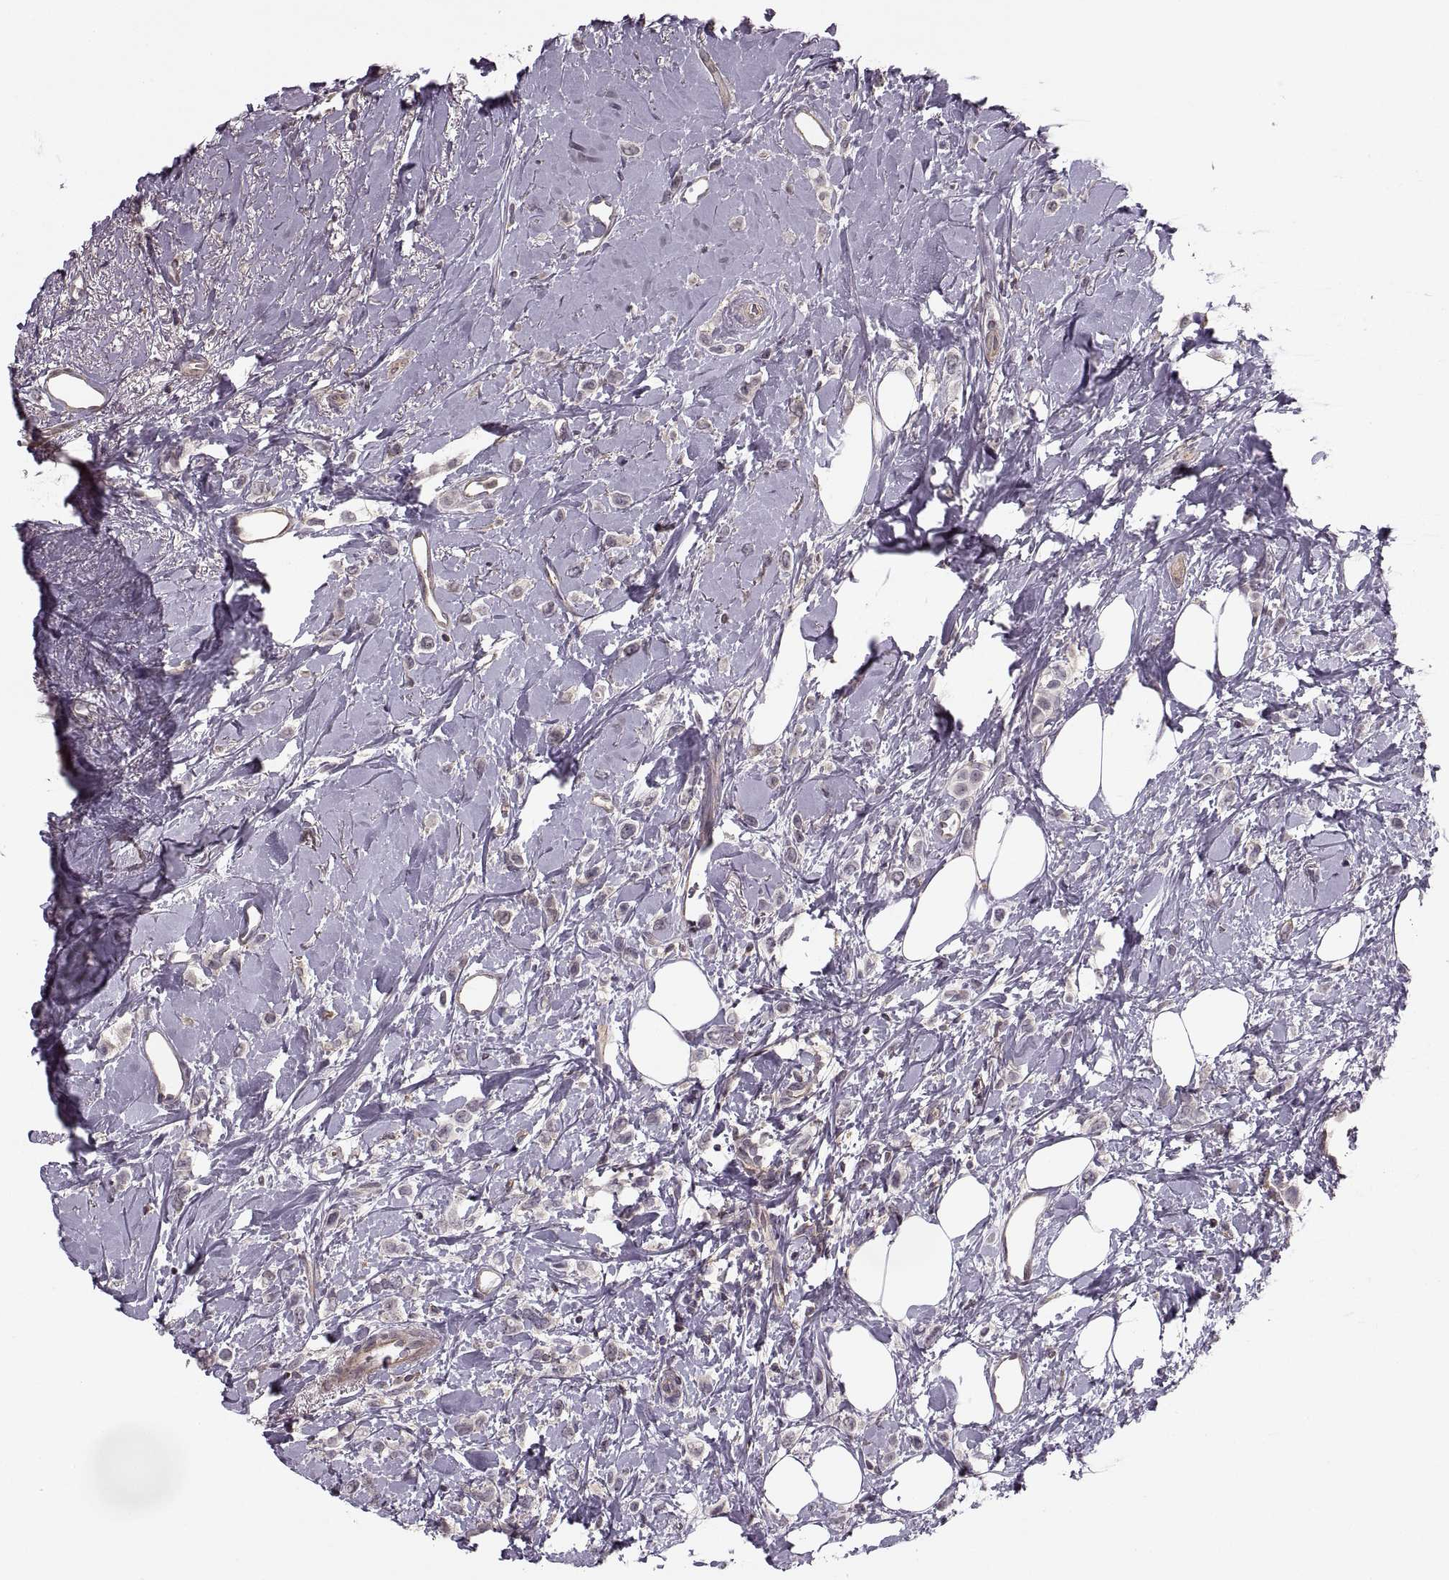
{"staining": {"intensity": "negative", "quantity": "none", "location": "none"}, "tissue": "breast cancer", "cell_type": "Tumor cells", "image_type": "cancer", "snomed": [{"axis": "morphology", "description": "Lobular carcinoma"}, {"axis": "topography", "description": "Breast"}], "caption": "High magnification brightfield microscopy of breast cancer stained with DAB (brown) and counterstained with hematoxylin (blue): tumor cells show no significant expression.", "gene": "LUZP2", "patient": {"sex": "female", "age": 66}}